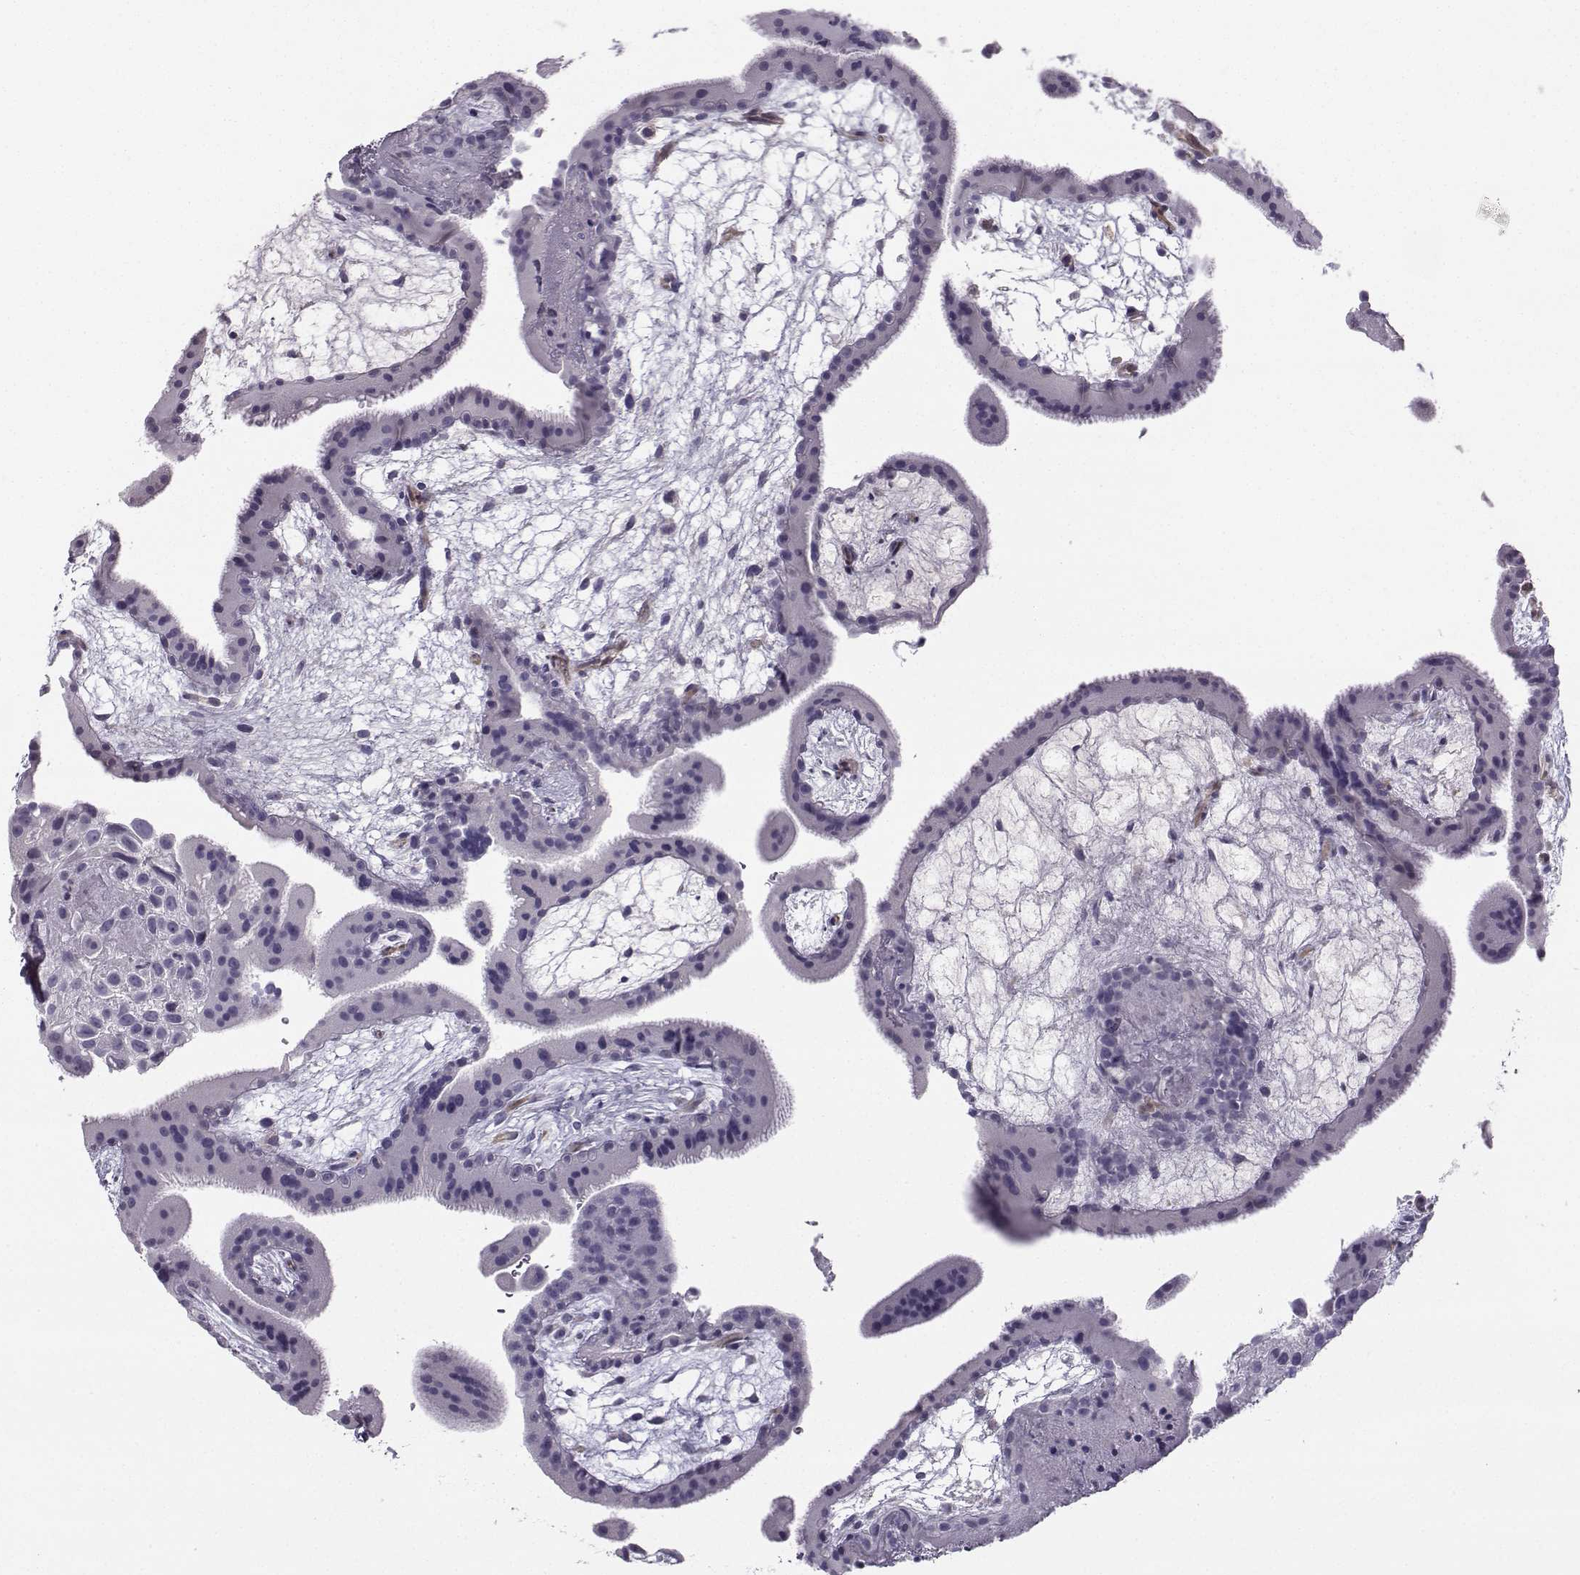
{"staining": {"intensity": "negative", "quantity": "none", "location": "none"}, "tissue": "placenta", "cell_type": "Decidual cells", "image_type": "normal", "snomed": [{"axis": "morphology", "description": "Normal tissue, NOS"}, {"axis": "topography", "description": "Placenta"}], "caption": "A high-resolution histopathology image shows immunohistochemistry staining of normal placenta, which shows no significant positivity in decidual cells. The staining is performed using DAB brown chromogen with nuclei counter-stained in using hematoxylin.", "gene": "NQO1", "patient": {"sex": "female", "age": 19}}